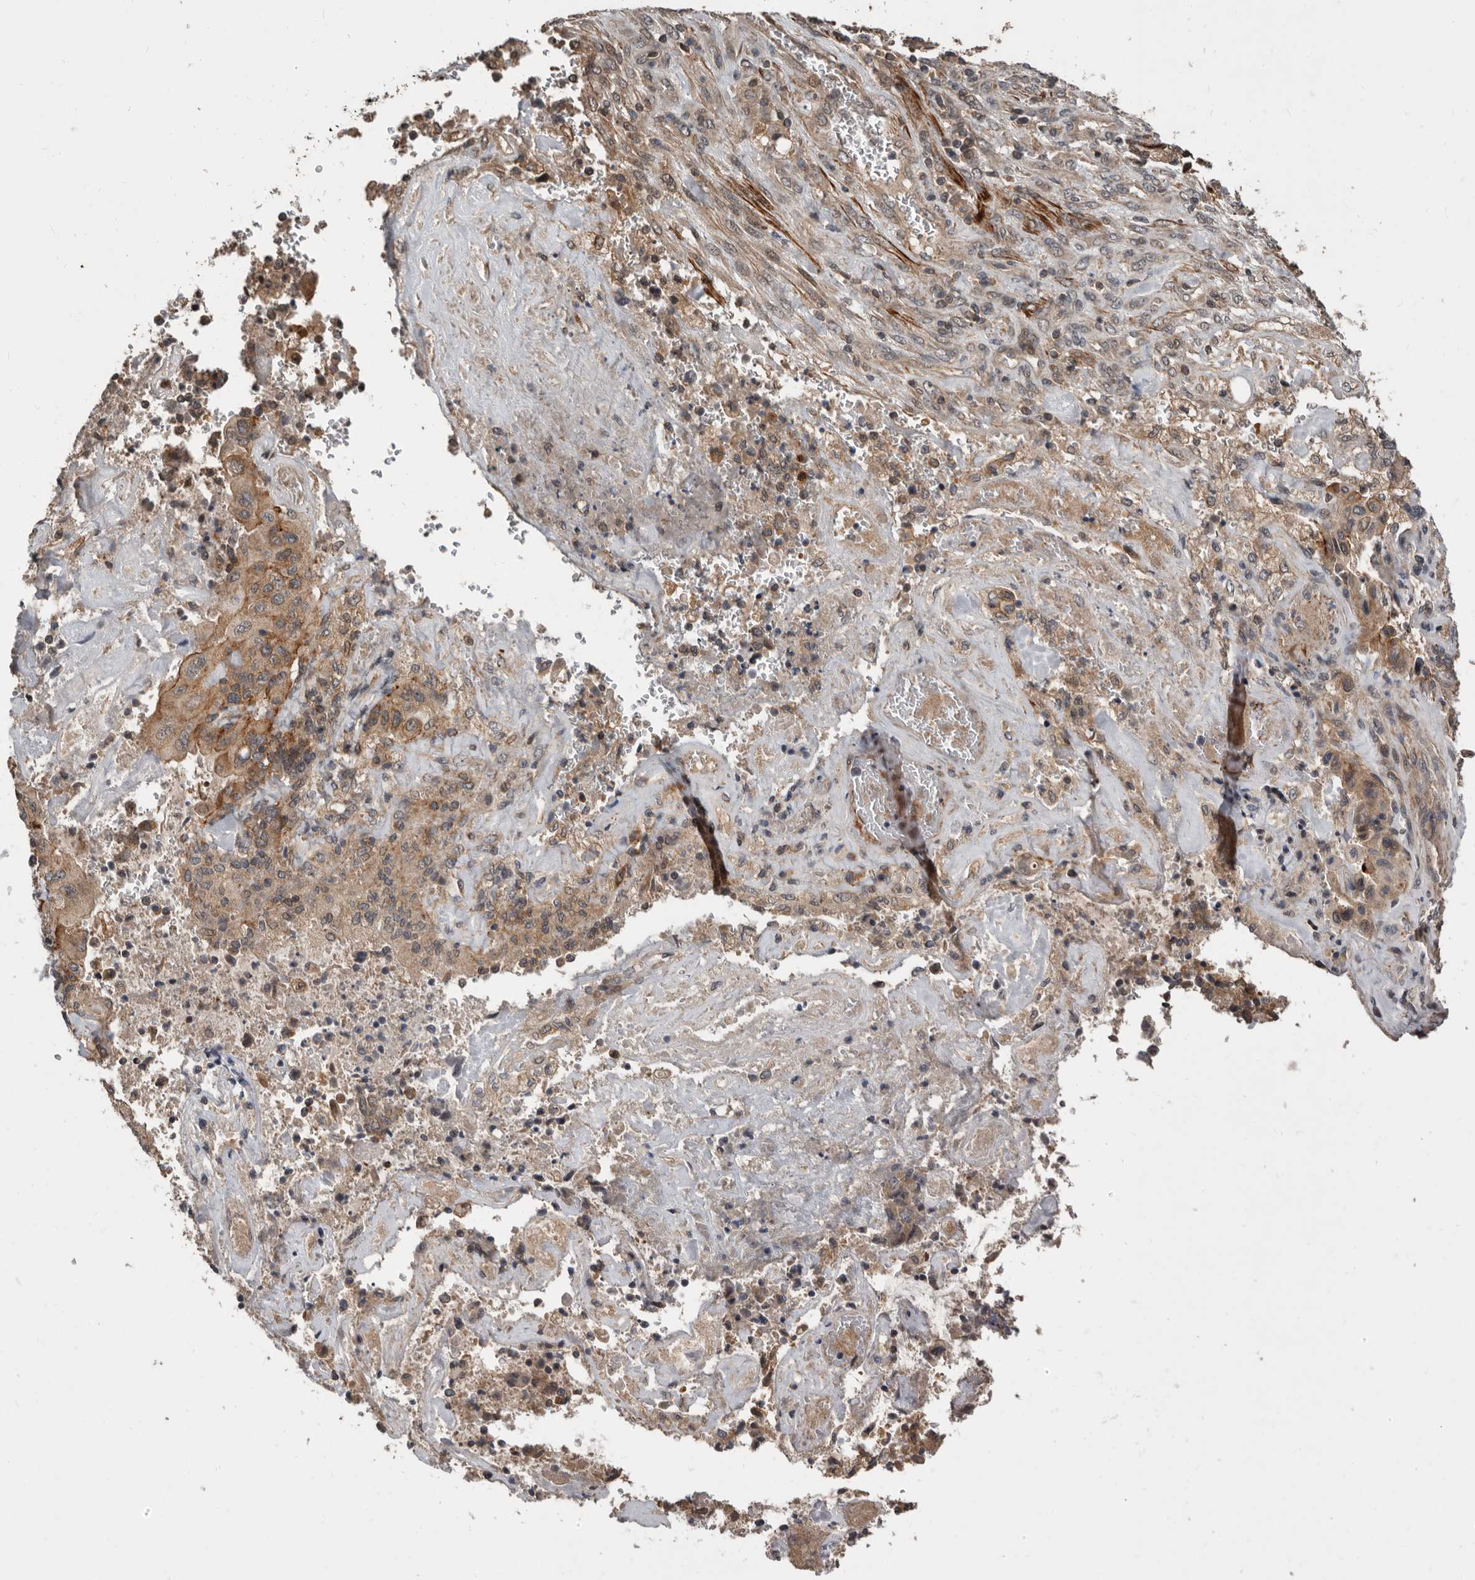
{"staining": {"intensity": "moderate", "quantity": "25%-75%", "location": "cytoplasmic/membranous"}, "tissue": "endometrial cancer", "cell_type": "Tumor cells", "image_type": "cancer", "snomed": [{"axis": "morphology", "description": "Adenocarcinoma, NOS"}, {"axis": "topography", "description": "Endometrium"}], "caption": "About 25%-75% of tumor cells in human endometrial adenocarcinoma display moderate cytoplasmic/membranous protein positivity as visualized by brown immunohistochemical staining.", "gene": "FGFR4", "patient": {"sex": "female", "age": 80}}